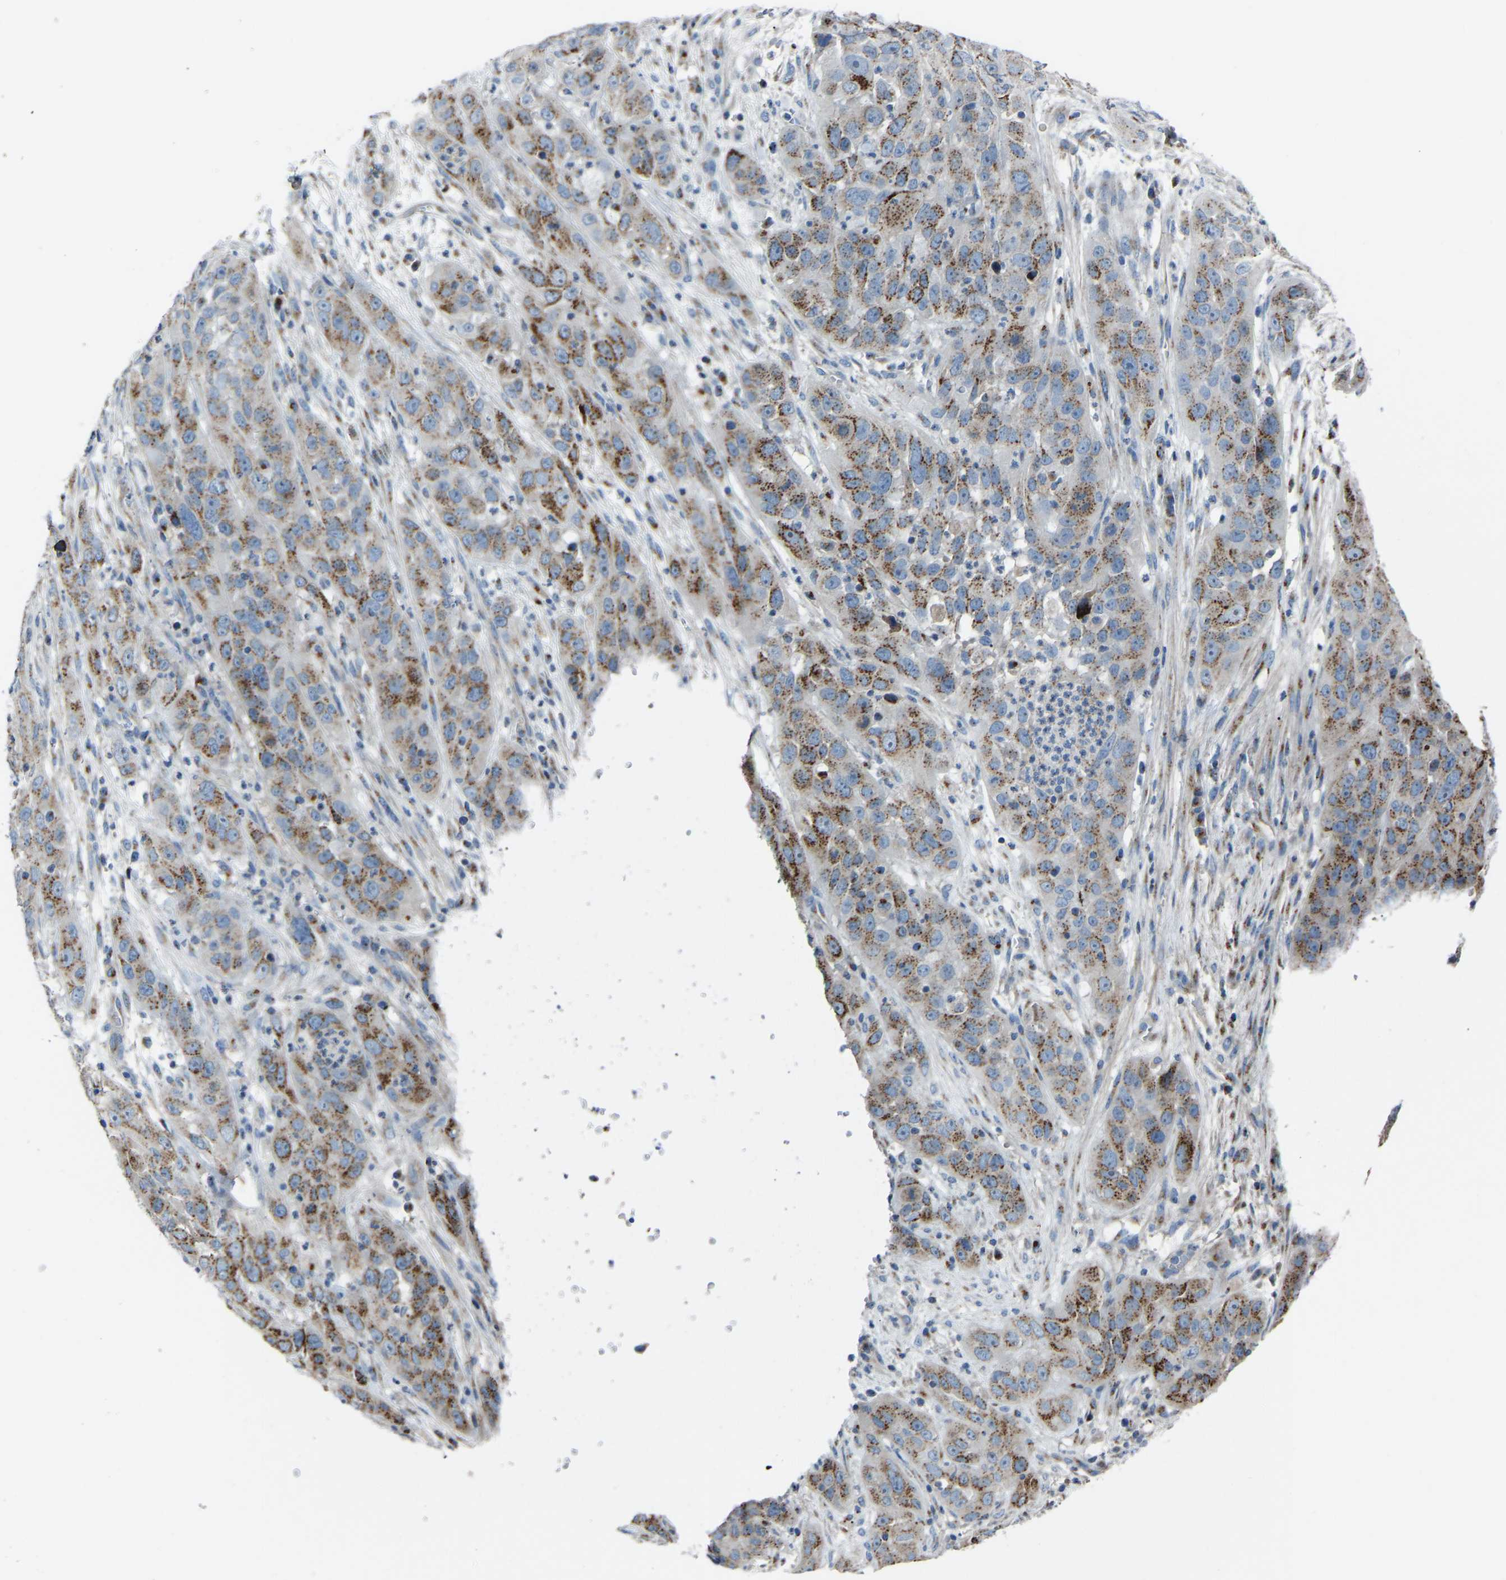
{"staining": {"intensity": "moderate", "quantity": ">75%", "location": "cytoplasmic/membranous"}, "tissue": "cervical cancer", "cell_type": "Tumor cells", "image_type": "cancer", "snomed": [{"axis": "morphology", "description": "Squamous cell carcinoma, NOS"}, {"axis": "topography", "description": "Cervix"}], "caption": "The immunohistochemical stain labels moderate cytoplasmic/membranous expression in tumor cells of cervical cancer tissue. (IHC, brightfield microscopy, high magnification).", "gene": "CANT1", "patient": {"sex": "female", "age": 32}}